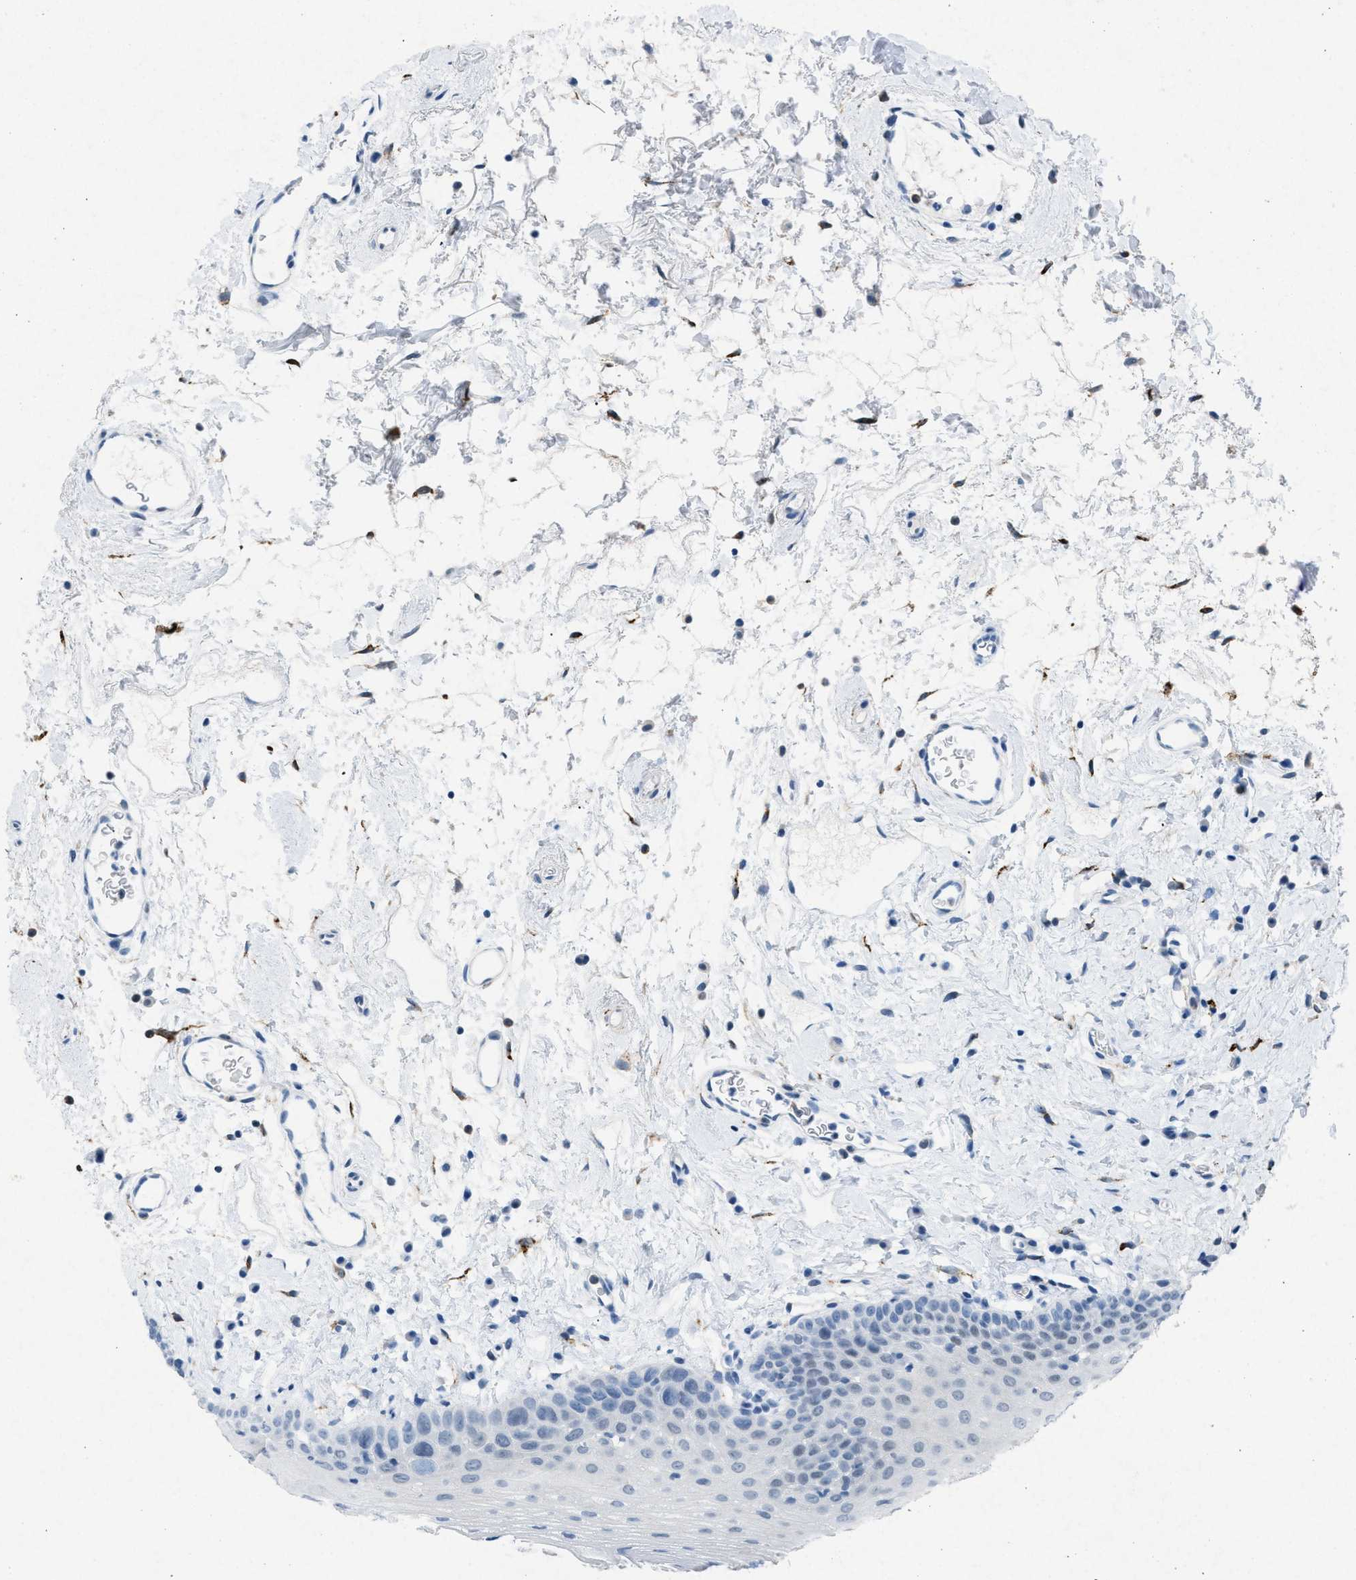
{"staining": {"intensity": "negative", "quantity": "none", "location": "none"}, "tissue": "oral mucosa", "cell_type": "Squamous epithelial cells", "image_type": "normal", "snomed": [{"axis": "morphology", "description": "Normal tissue, NOS"}, {"axis": "topography", "description": "Oral tissue"}], "caption": "Immunohistochemistry image of benign oral mucosa stained for a protein (brown), which demonstrates no staining in squamous epithelial cells.", "gene": "TASOR", "patient": {"sex": "male", "age": 66}}